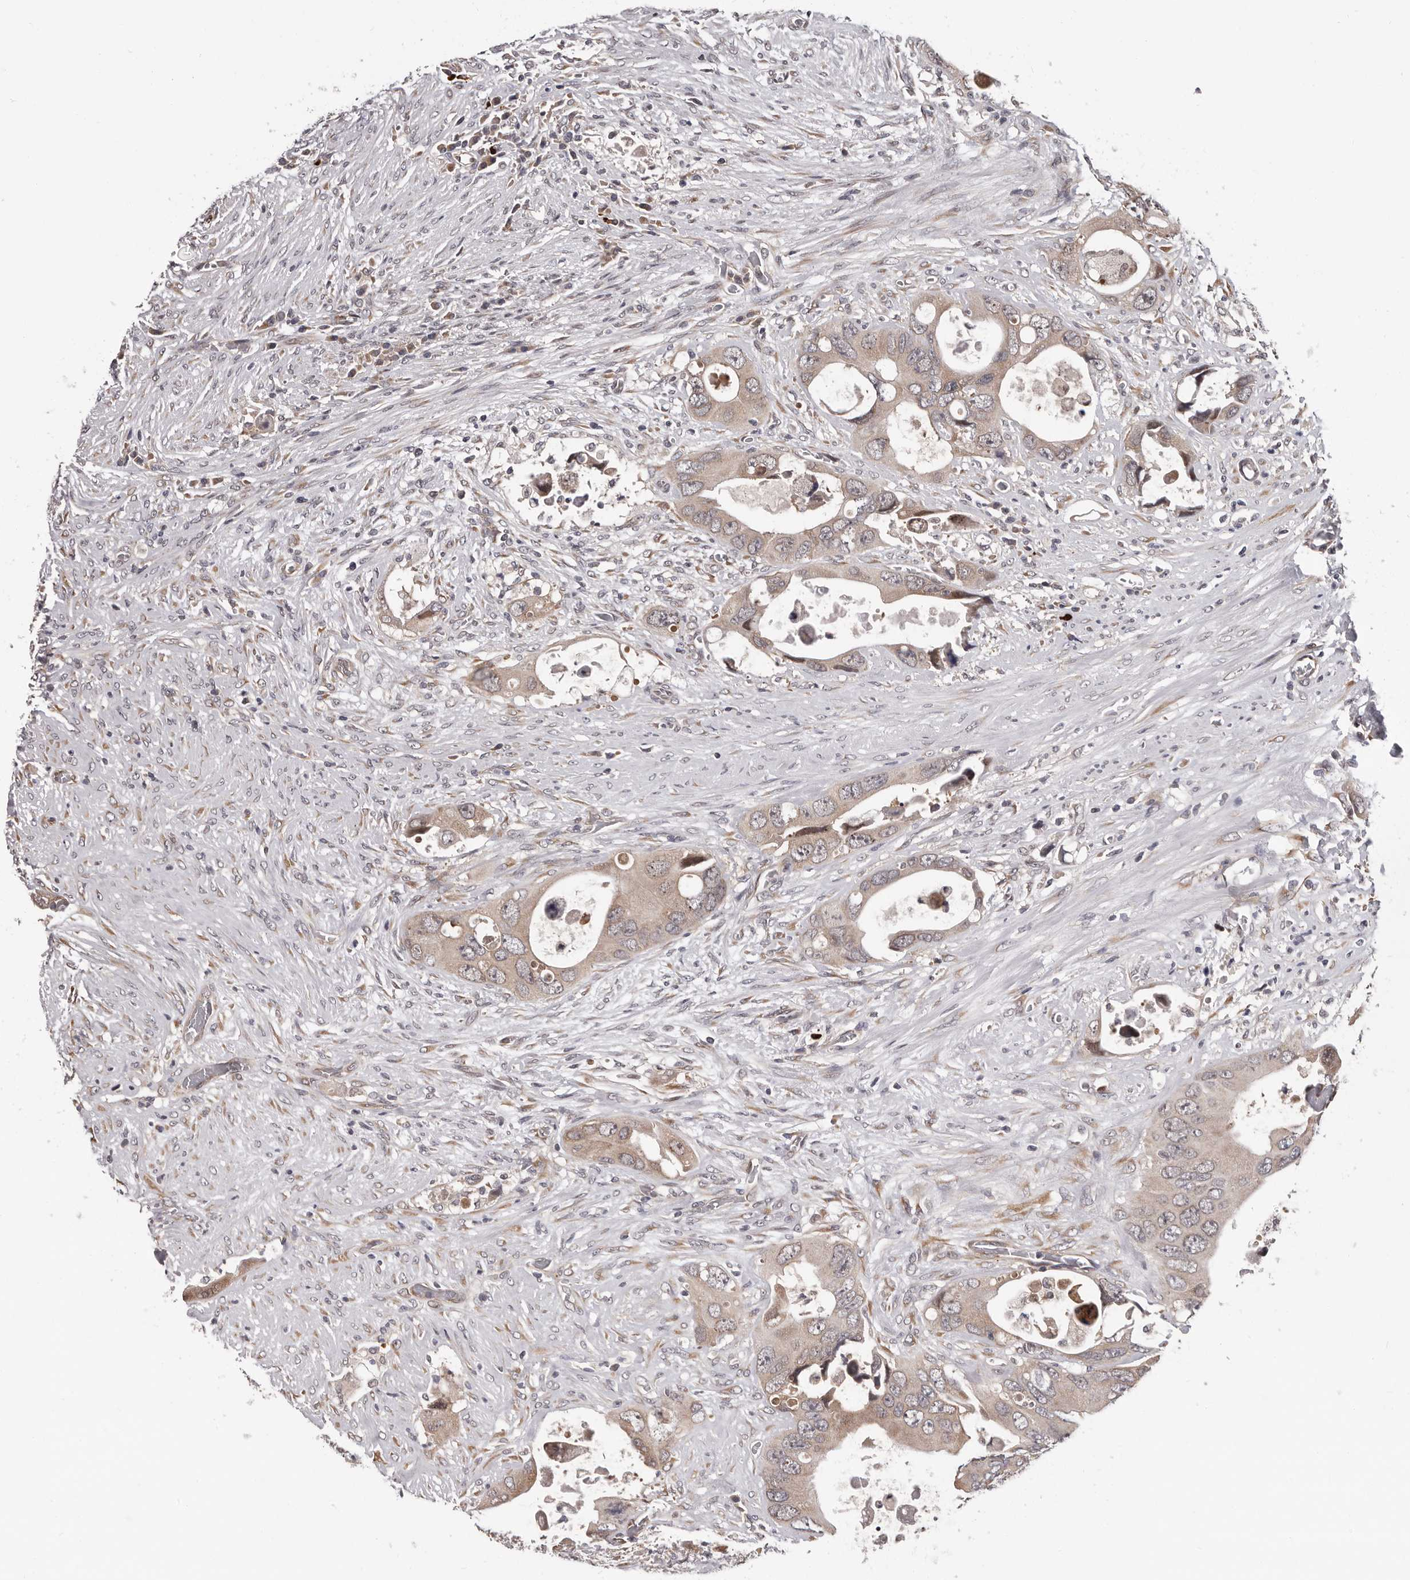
{"staining": {"intensity": "weak", "quantity": ">75%", "location": "cytoplasmic/membranous"}, "tissue": "colorectal cancer", "cell_type": "Tumor cells", "image_type": "cancer", "snomed": [{"axis": "morphology", "description": "Adenocarcinoma, NOS"}, {"axis": "topography", "description": "Rectum"}], "caption": "A histopathology image of human adenocarcinoma (colorectal) stained for a protein shows weak cytoplasmic/membranous brown staining in tumor cells.", "gene": "MED8", "patient": {"sex": "male", "age": 70}}